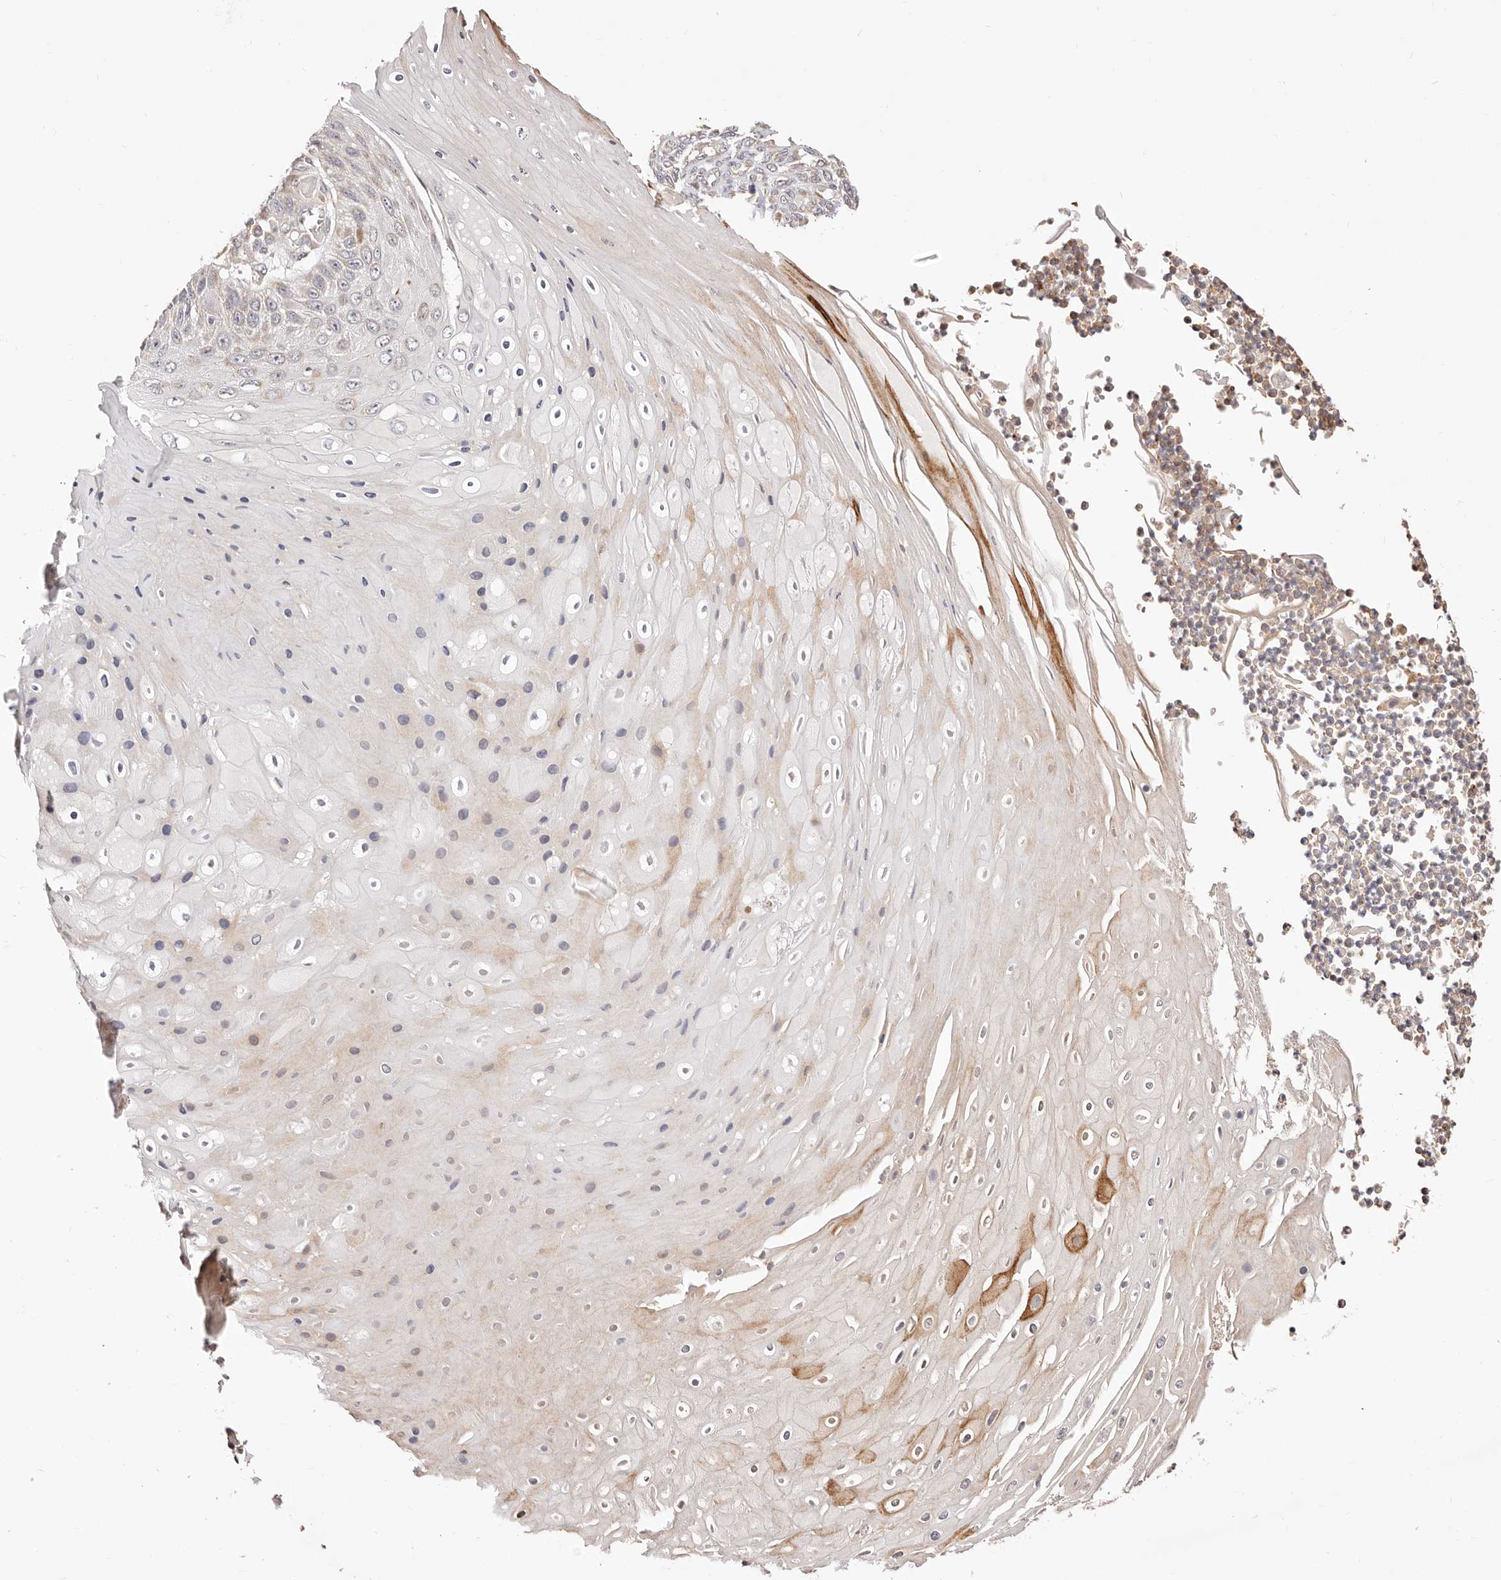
{"staining": {"intensity": "weak", "quantity": "25%-75%", "location": "cytoplasmic/membranous"}, "tissue": "skin cancer", "cell_type": "Tumor cells", "image_type": "cancer", "snomed": [{"axis": "morphology", "description": "Squamous cell carcinoma, NOS"}, {"axis": "topography", "description": "Skin"}], "caption": "Approximately 25%-75% of tumor cells in human skin squamous cell carcinoma display weak cytoplasmic/membranous protein expression as visualized by brown immunohistochemical staining.", "gene": "MAPK1", "patient": {"sex": "female", "age": 88}}